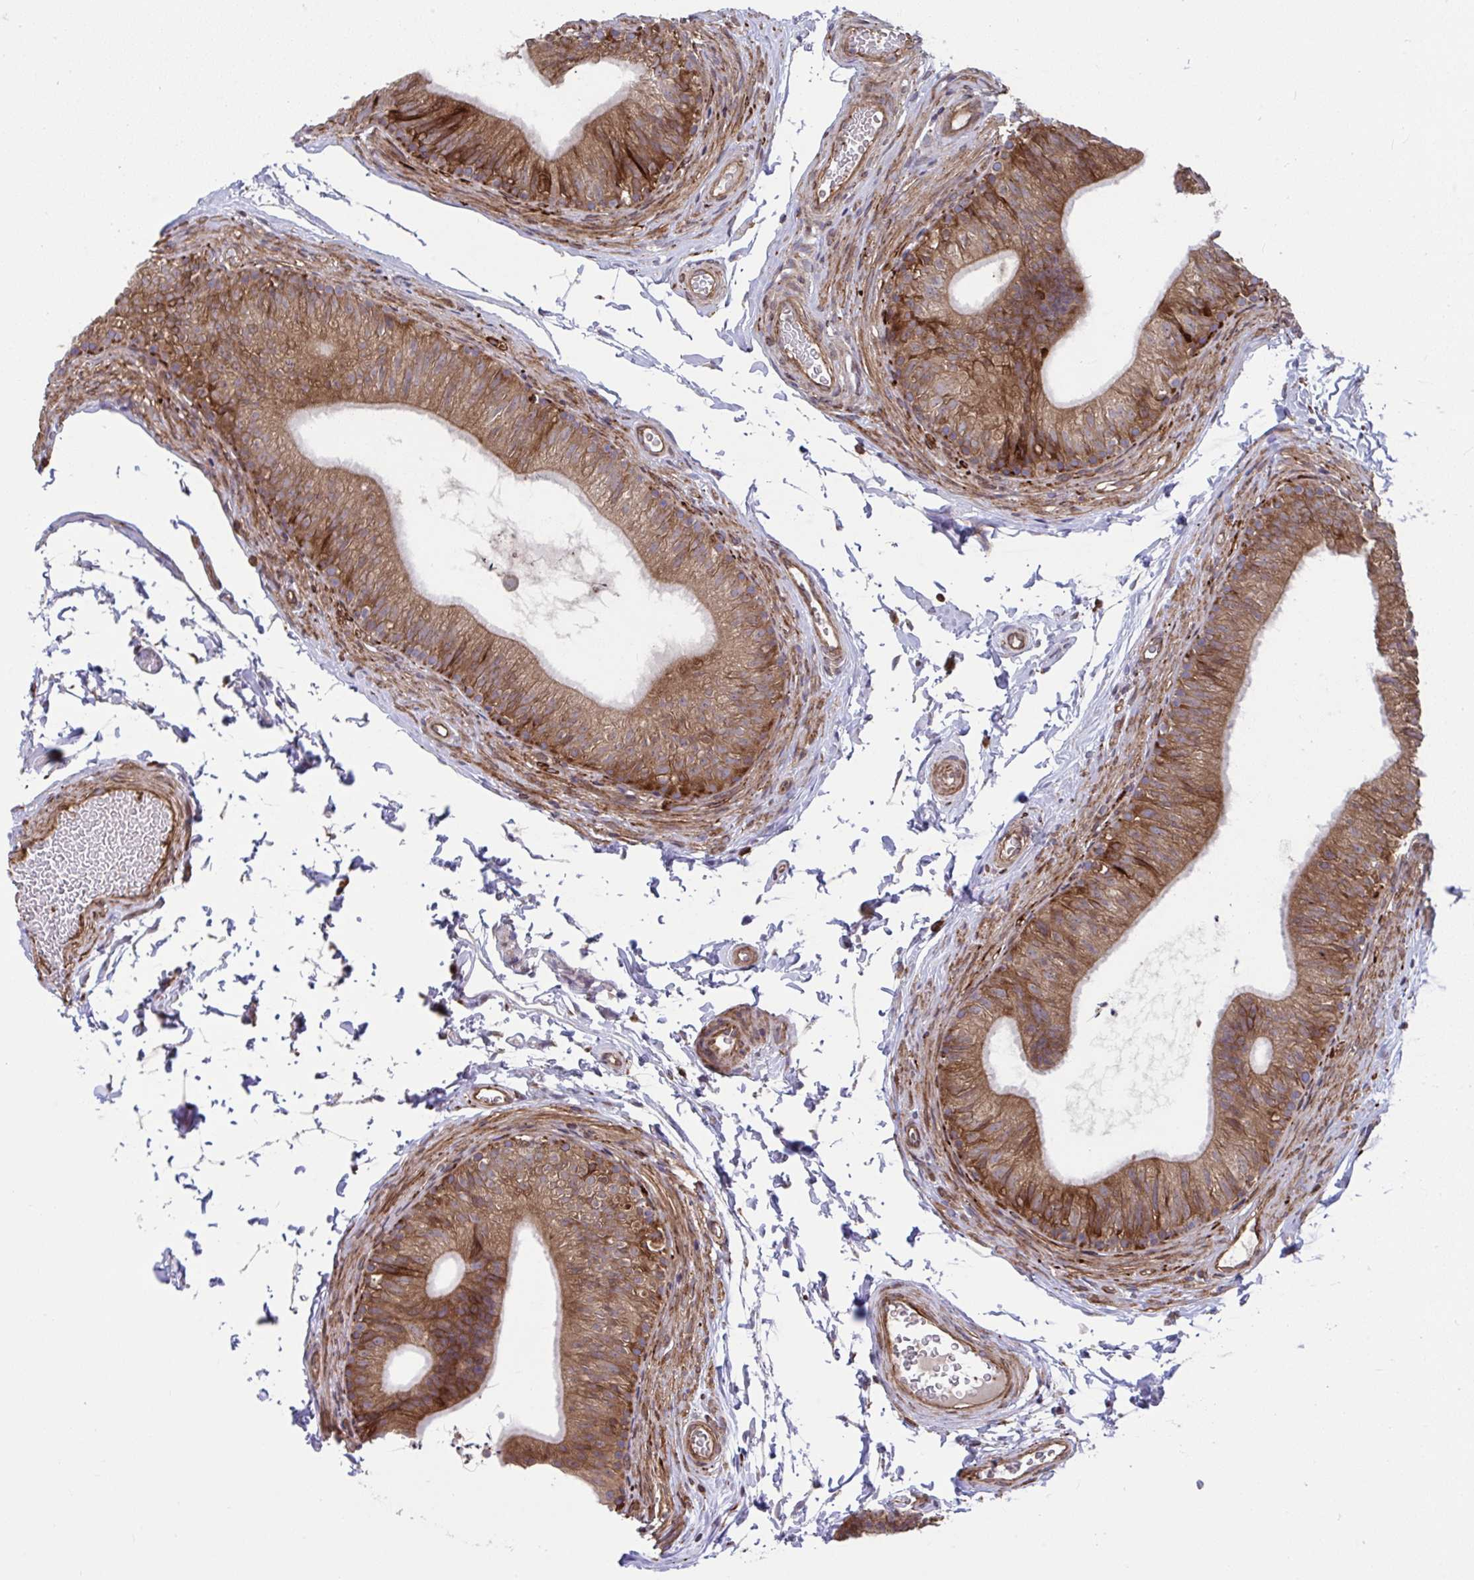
{"staining": {"intensity": "strong", "quantity": "25%-75%", "location": "cytoplasmic/membranous"}, "tissue": "epididymis", "cell_type": "Glandular cells", "image_type": "normal", "snomed": [{"axis": "morphology", "description": "Normal tissue, NOS"}, {"axis": "topography", "description": "Epididymis, spermatic cord, NOS"}, {"axis": "topography", "description": "Epididymis"}, {"axis": "topography", "description": "Peripheral nerve tissue"}], "caption": "Protein analysis of benign epididymis shows strong cytoplasmic/membranous positivity in about 25%-75% of glandular cells.", "gene": "STIM2", "patient": {"sex": "male", "age": 29}}